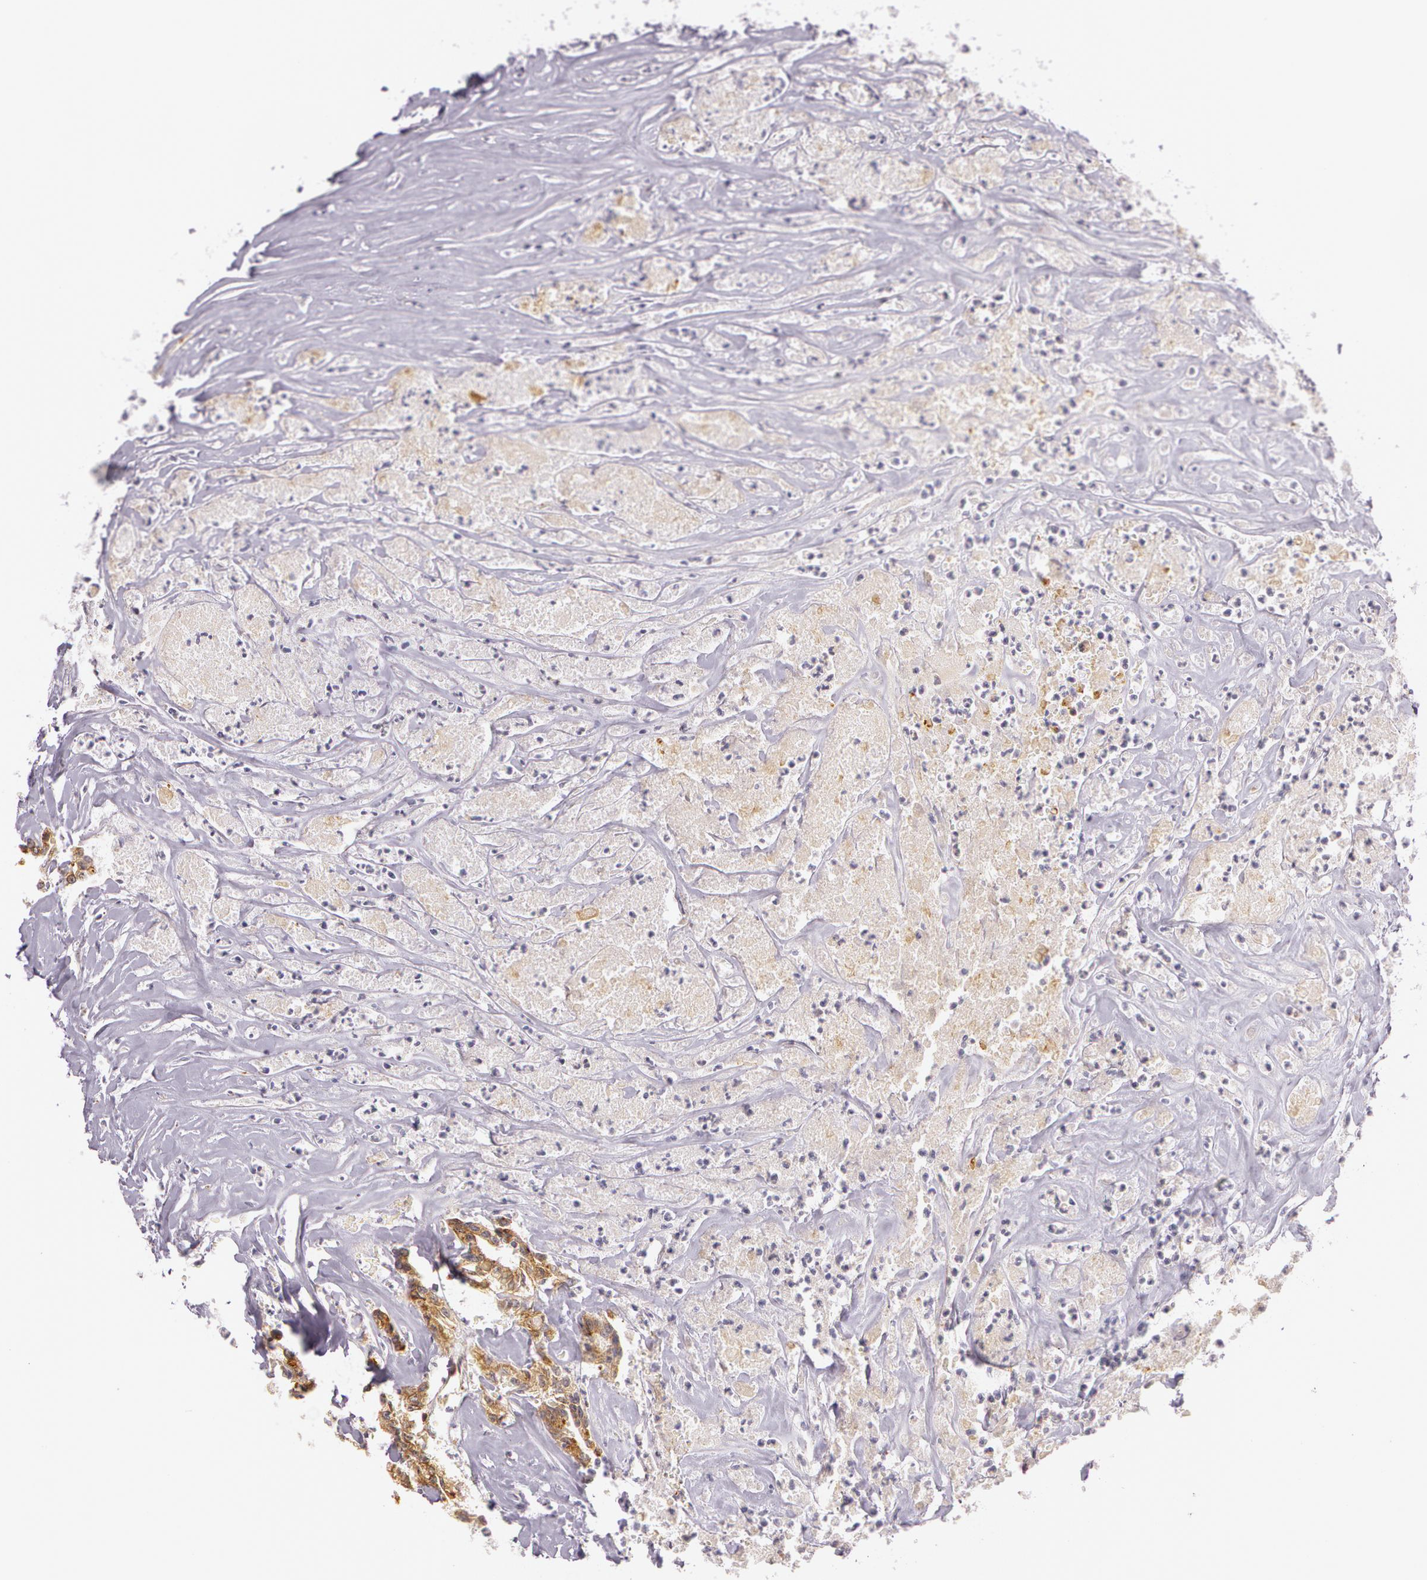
{"staining": {"intensity": "moderate", "quantity": ">75%", "location": "cytoplasmic/membranous"}, "tissue": "colorectal cancer", "cell_type": "Tumor cells", "image_type": "cancer", "snomed": [{"axis": "morphology", "description": "Adenocarcinoma, NOS"}, {"axis": "topography", "description": "Colon"}], "caption": "Adenocarcinoma (colorectal) tissue displays moderate cytoplasmic/membranous staining in approximately >75% of tumor cells, visualized by immunohistochemistry.", "gene": "APP", "patient": {"sex": "female", "age": 70}}